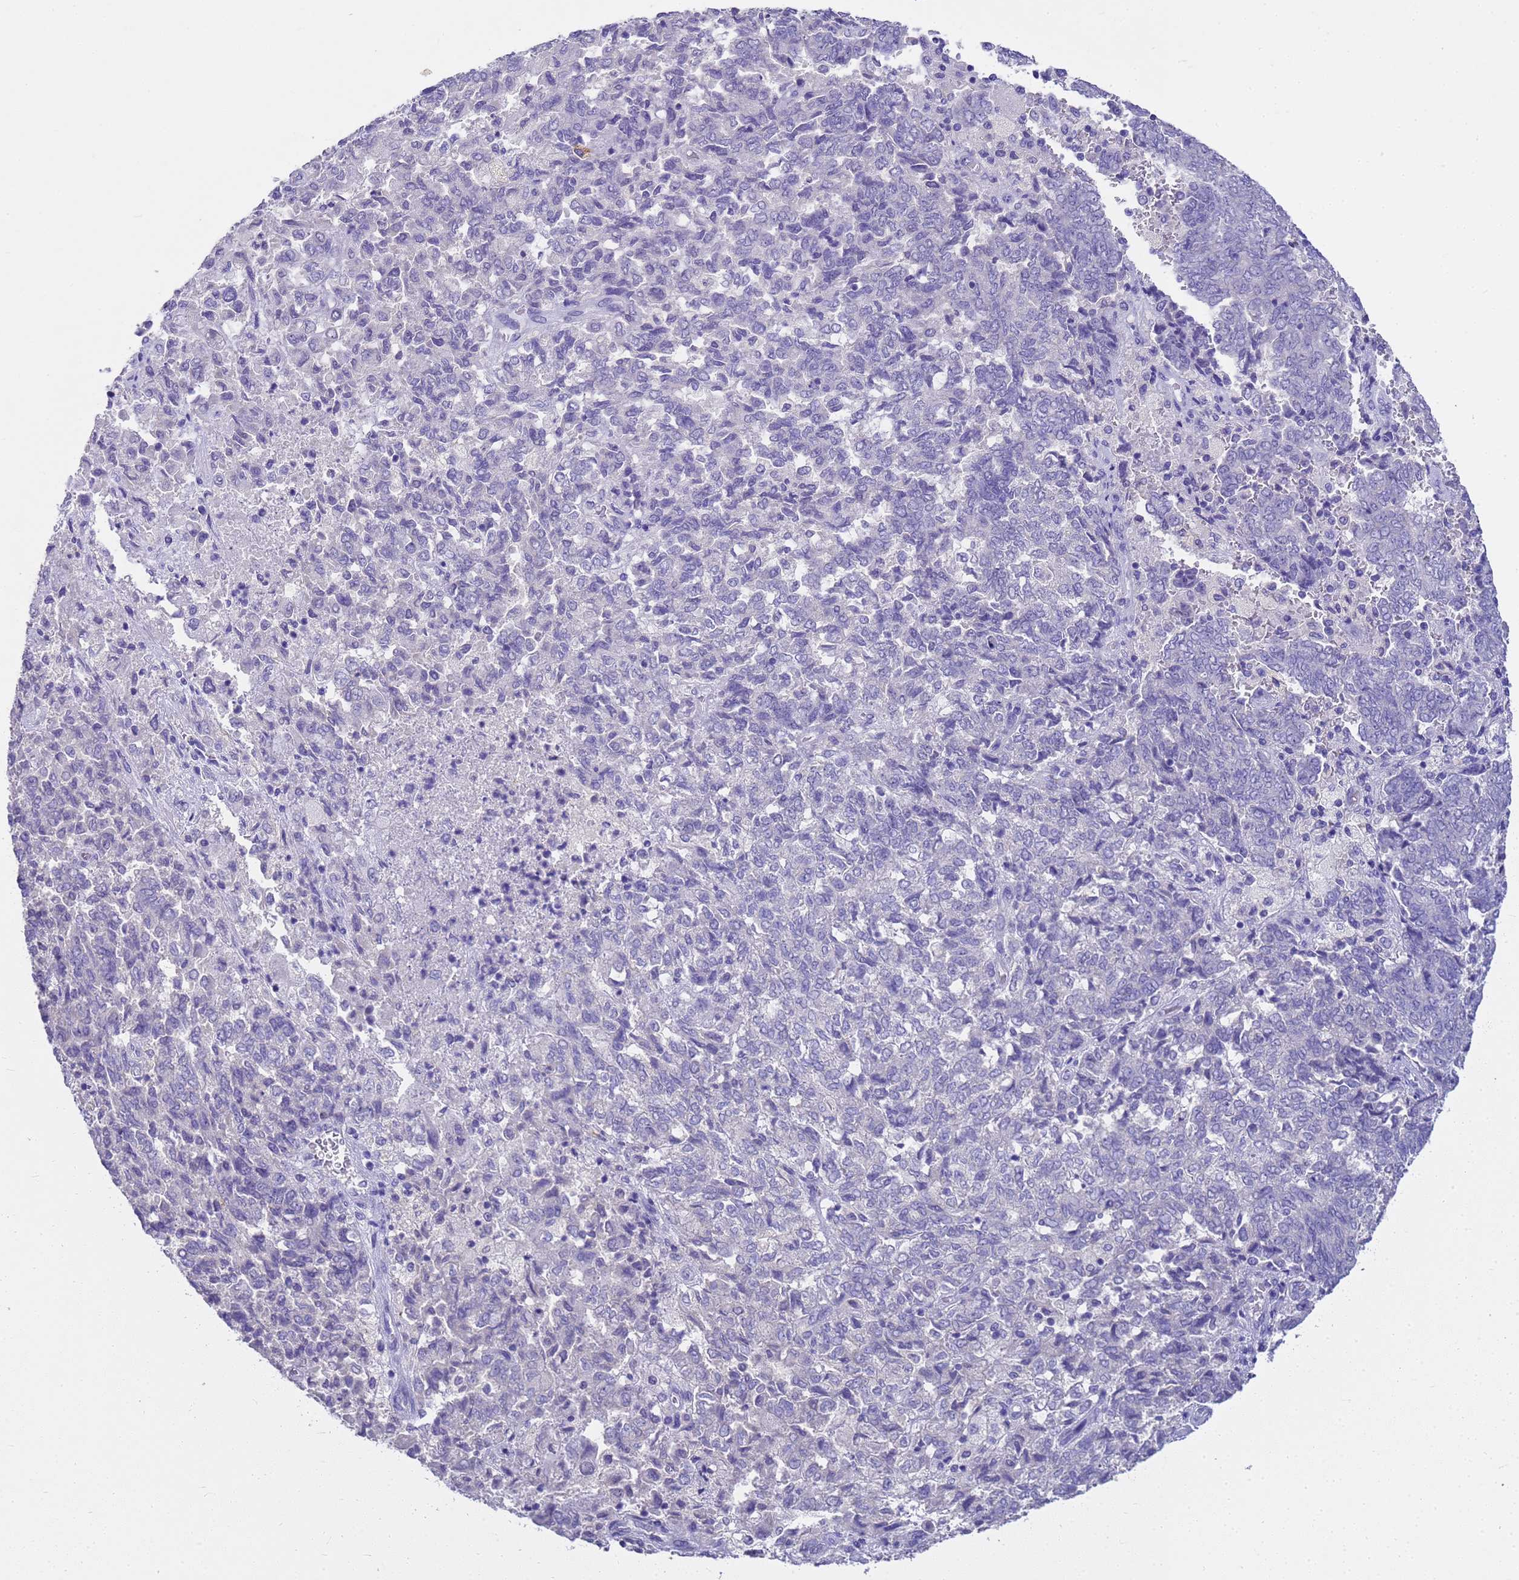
{"staining": {"intensity": "negative", "quantity": "none", "location": "none"}, "tissue": "endometrial cancer", "cell_type": "Tumor cells", "image_type": "cancer", "snomed": [{"axis": "morphology", "description": "Adenocarcinoma, NOS"}, {"axis": "topography", "description": "Endometrium"}], "caption": "Immunohistochemistry histopathology image of neoplastic tissue: human endometrial adenocarcinoma stained with DAB (3,3'-diaminobenzidine) shows no significant protein positivity in tumor cells.", "gene": "MS4A13", "patient": {"sex": "female", "age": 80}}